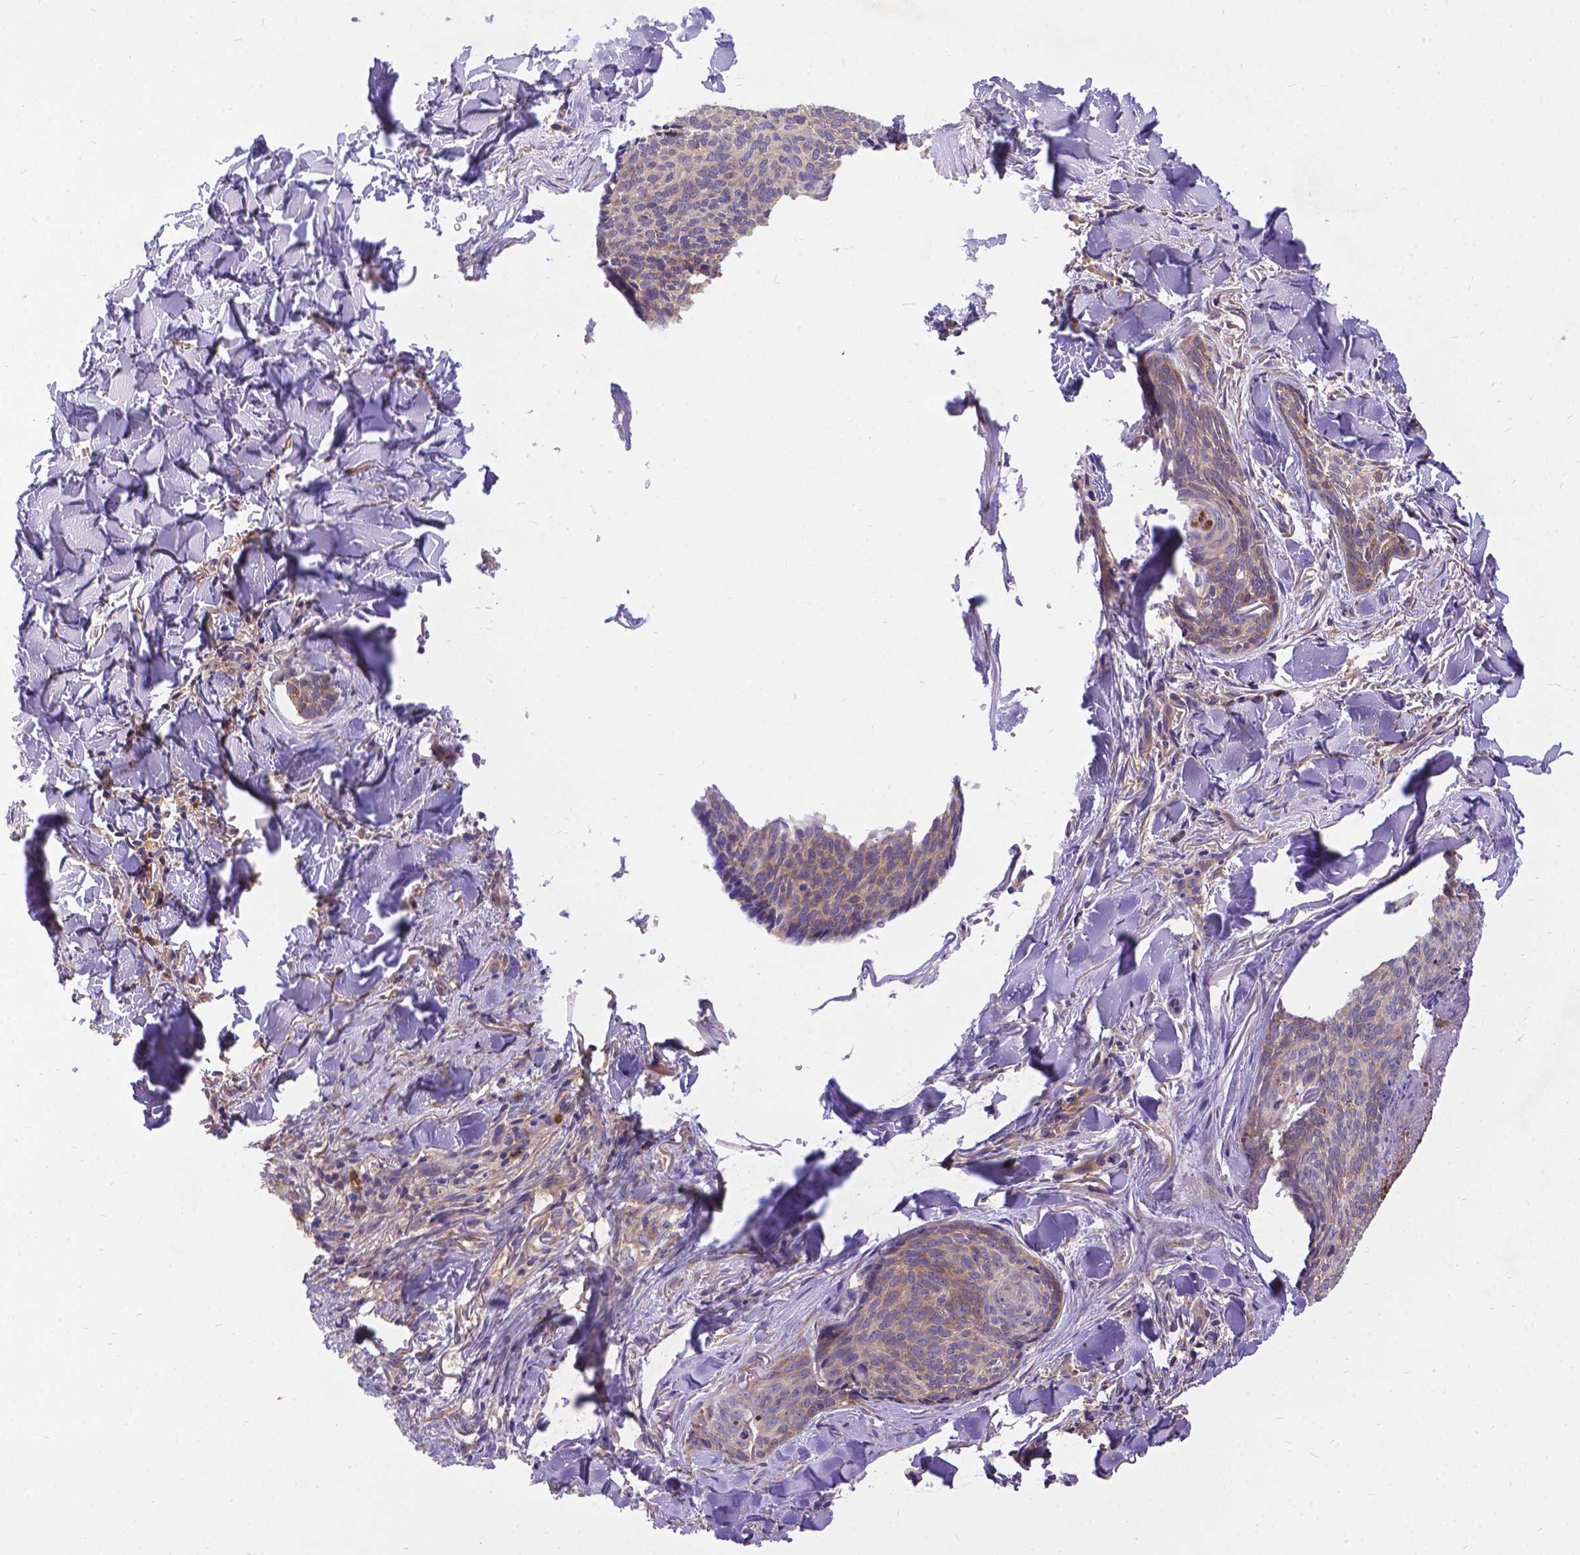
{"staining": {"intensity": "weak", "quantity": "25%-75%", "location": "cytoplasmic/membranous"}, "tissue": "skin cancer", "cell_type": "Tumor cells", "image_type": "cancer", "snomed": [{"axis": "morphology", "description": "Basal cell carcinoma"}, {"axis": "topography", "description": "Skin"}], "caption": "A brown stain labels weak cytoplasmic/membranous staining of a protein in human basal cell carcinoma (skin) tumor cells.", "gene": "DENND6A", "patient": {"sex": "female", "age": 82}}